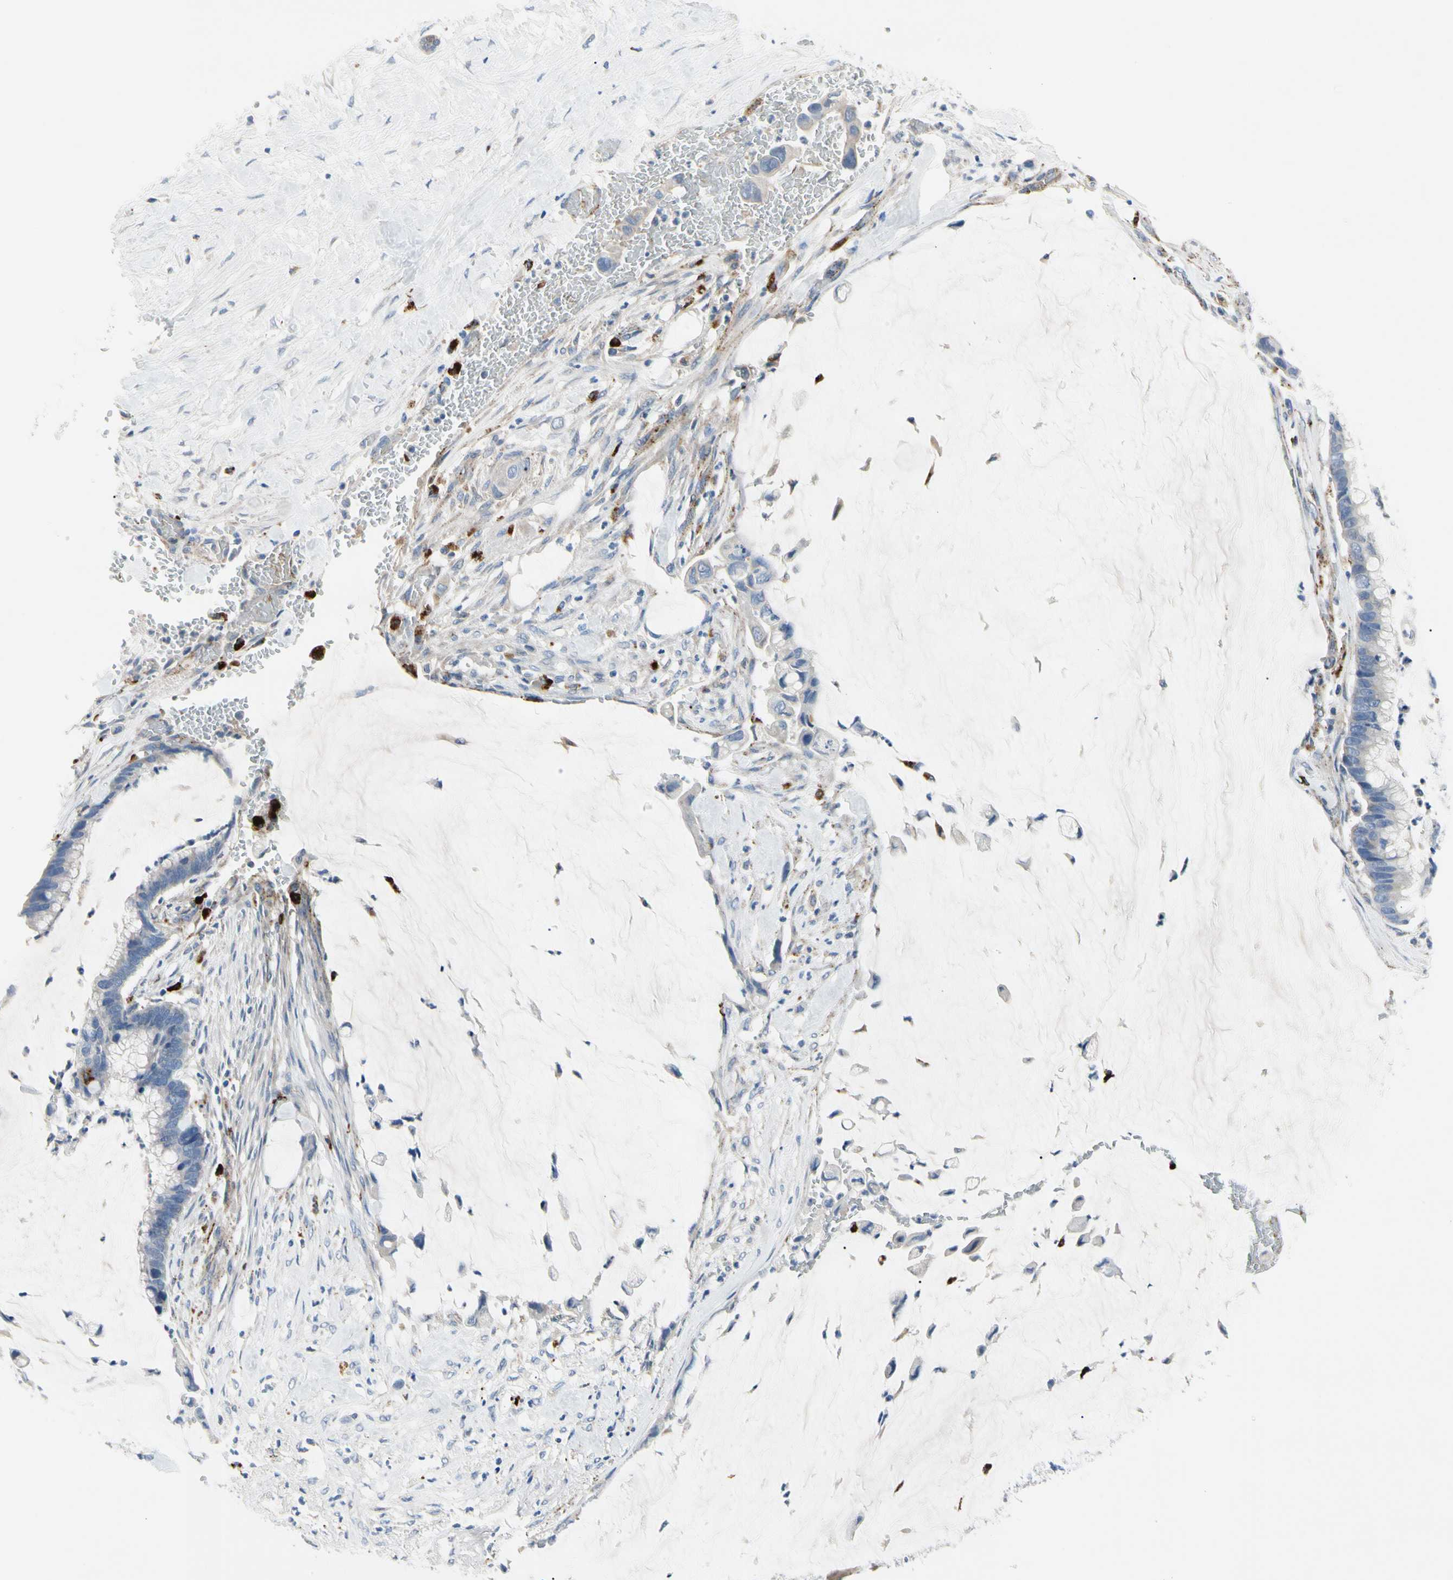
{"staining": {"intensity": "negative", "quantity": "none", "location": "none"}, "tissue": "pancreatic cancer", "cell_type": "Tumor cells", "image_type": "cancer", "snomed": [{"axis": "morphology", "description": "Adenocarcinoma, NOS"}, {"axis": "topography", "description": "Pancreas"}], "caption": "Immunohistochemical staining of adenocarcinoma (pancreatic) demonstrates no significant expression in tumor cells.", "gene": "RETSAT", "patient": {"sex": "male", "age": 41}}